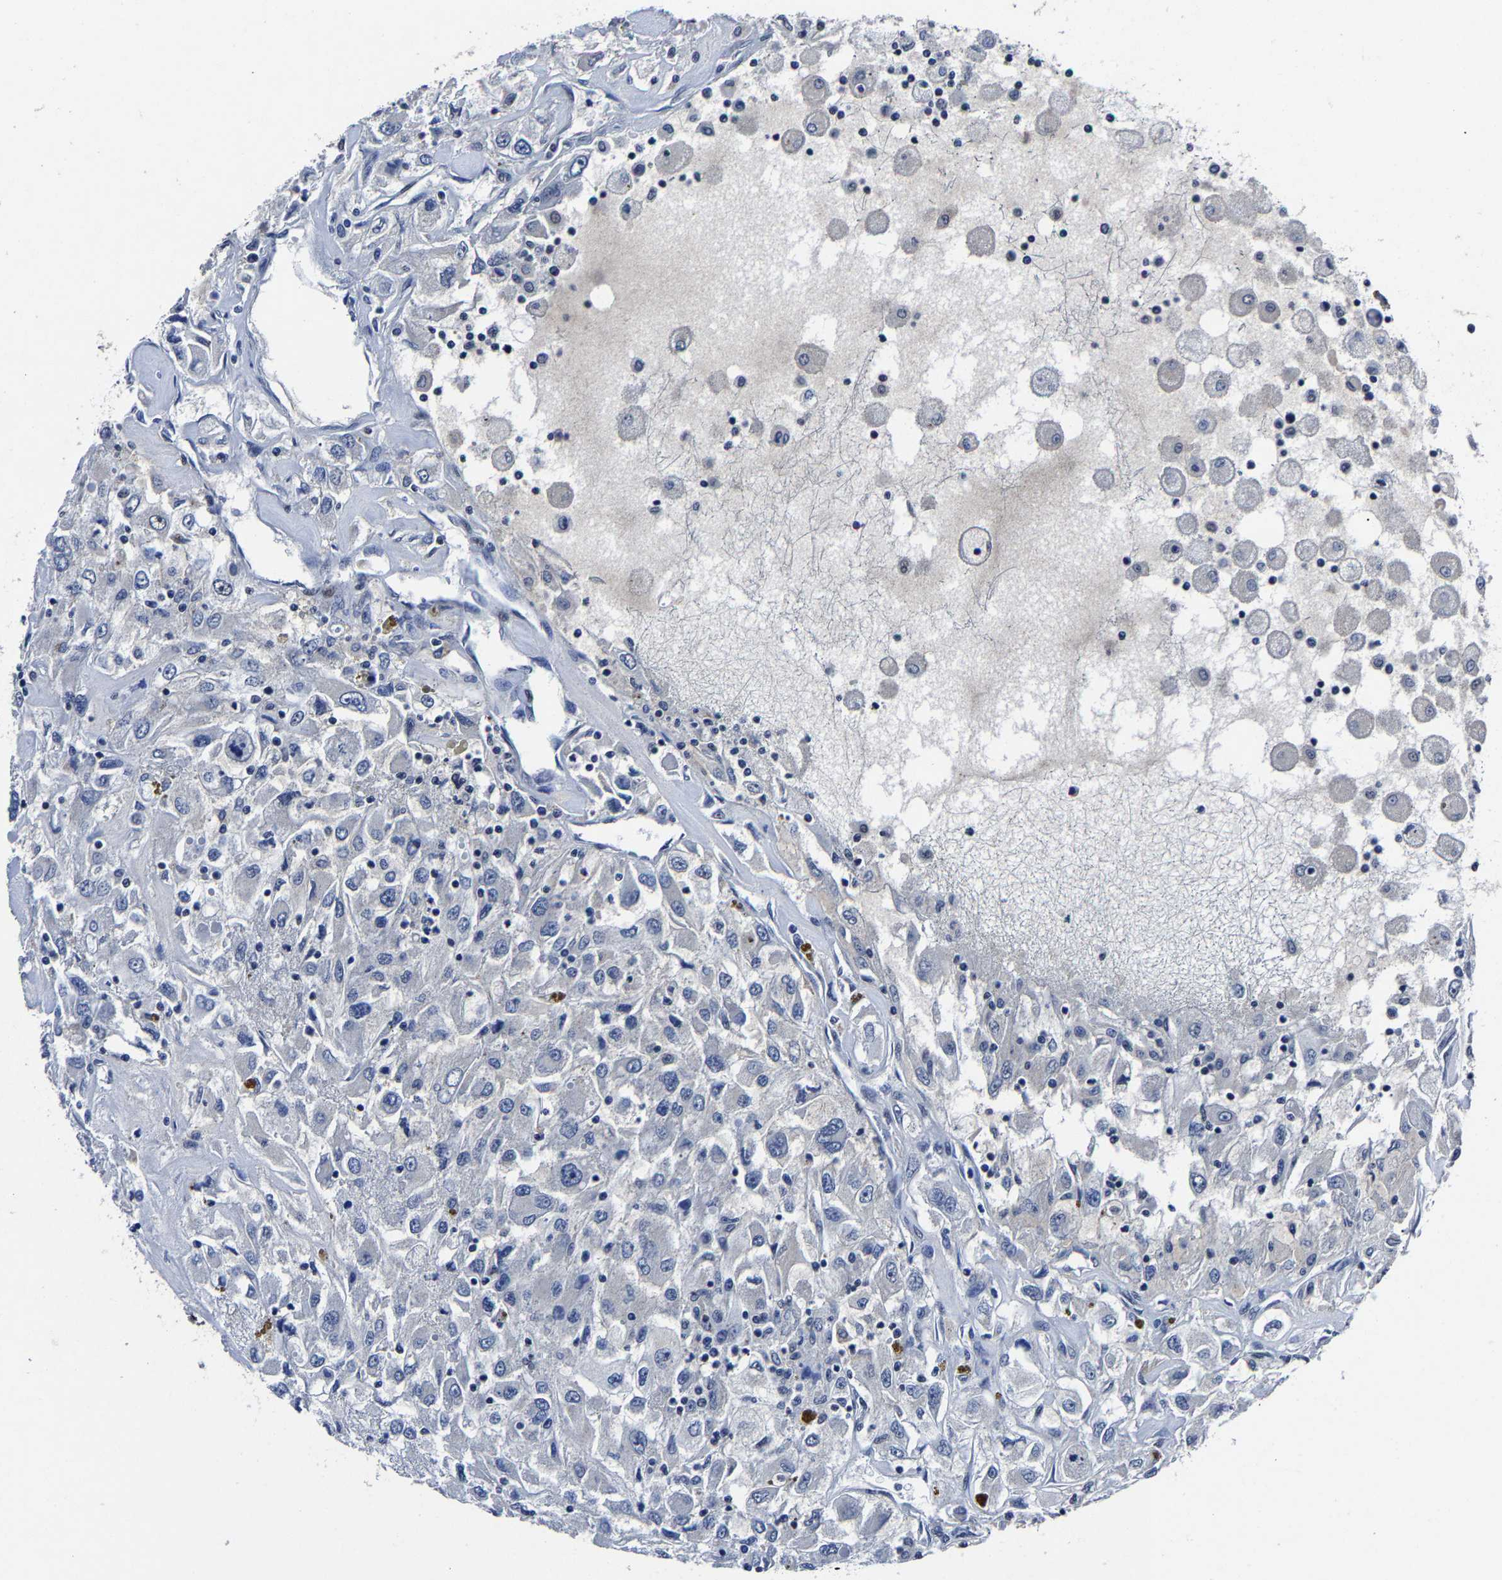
{"staining": {"intensity": "negative", "quantity": "none", "location": "none"}, "tissue": "renal cancer", "cell_type": "Tumor cells", "image_type": "cancer", "snomed": [{"axis": "morphology", "description": "Adenocarcinoma, NOS"}, {"axis": "topography", "description": "Kidney"}], "caption": "Histopathology image shows no significant protein expression in tumor cells of renal cancer (adenocarcinoma).", "gene": "RBM45", "patient": {"sex": "female", "age": 52}}